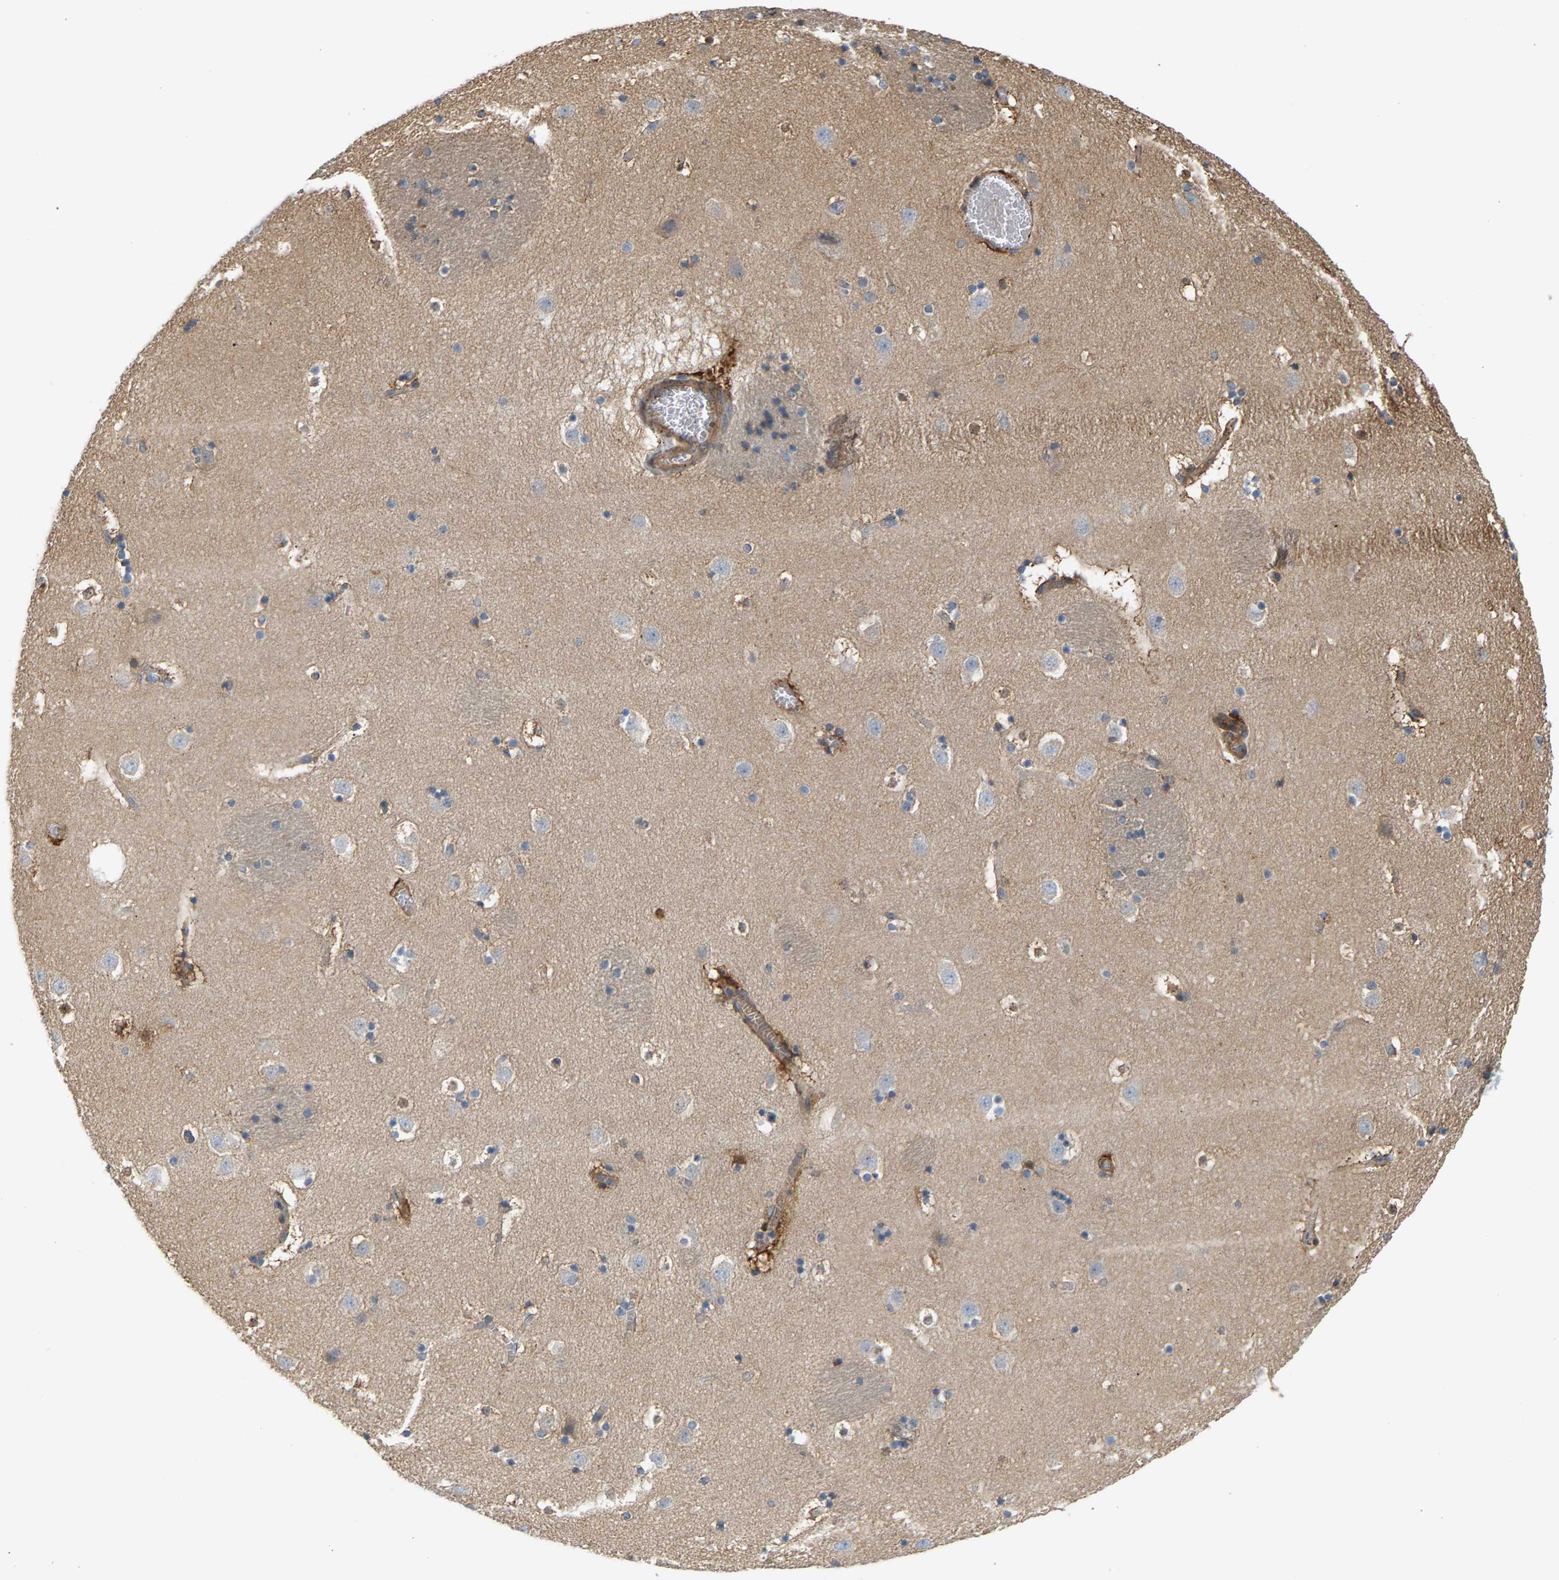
{"staining": {"intensity": "moderate", "quantity": "<25%", "location": "cytoplasmic/membranous"}, "tissue": "caudate", "cell_type": "Glial cells", "image_type": "normal", "snomed": [{"axis": "morphology", "description": "Normal tissue, NOS"}, {"axis": "topography", "description": "Lateral ventricle wall"}], "caption": "Brown immunohistochemical staining in benign human caudate reveals moderate cytoplasmic/membranous staining in about <25% of glial cells. (DAB = brown stain, brightfield microscopy at high magnification).", "gene": "KRTAP27", "patient": {"sex": "male", "age": 45}}